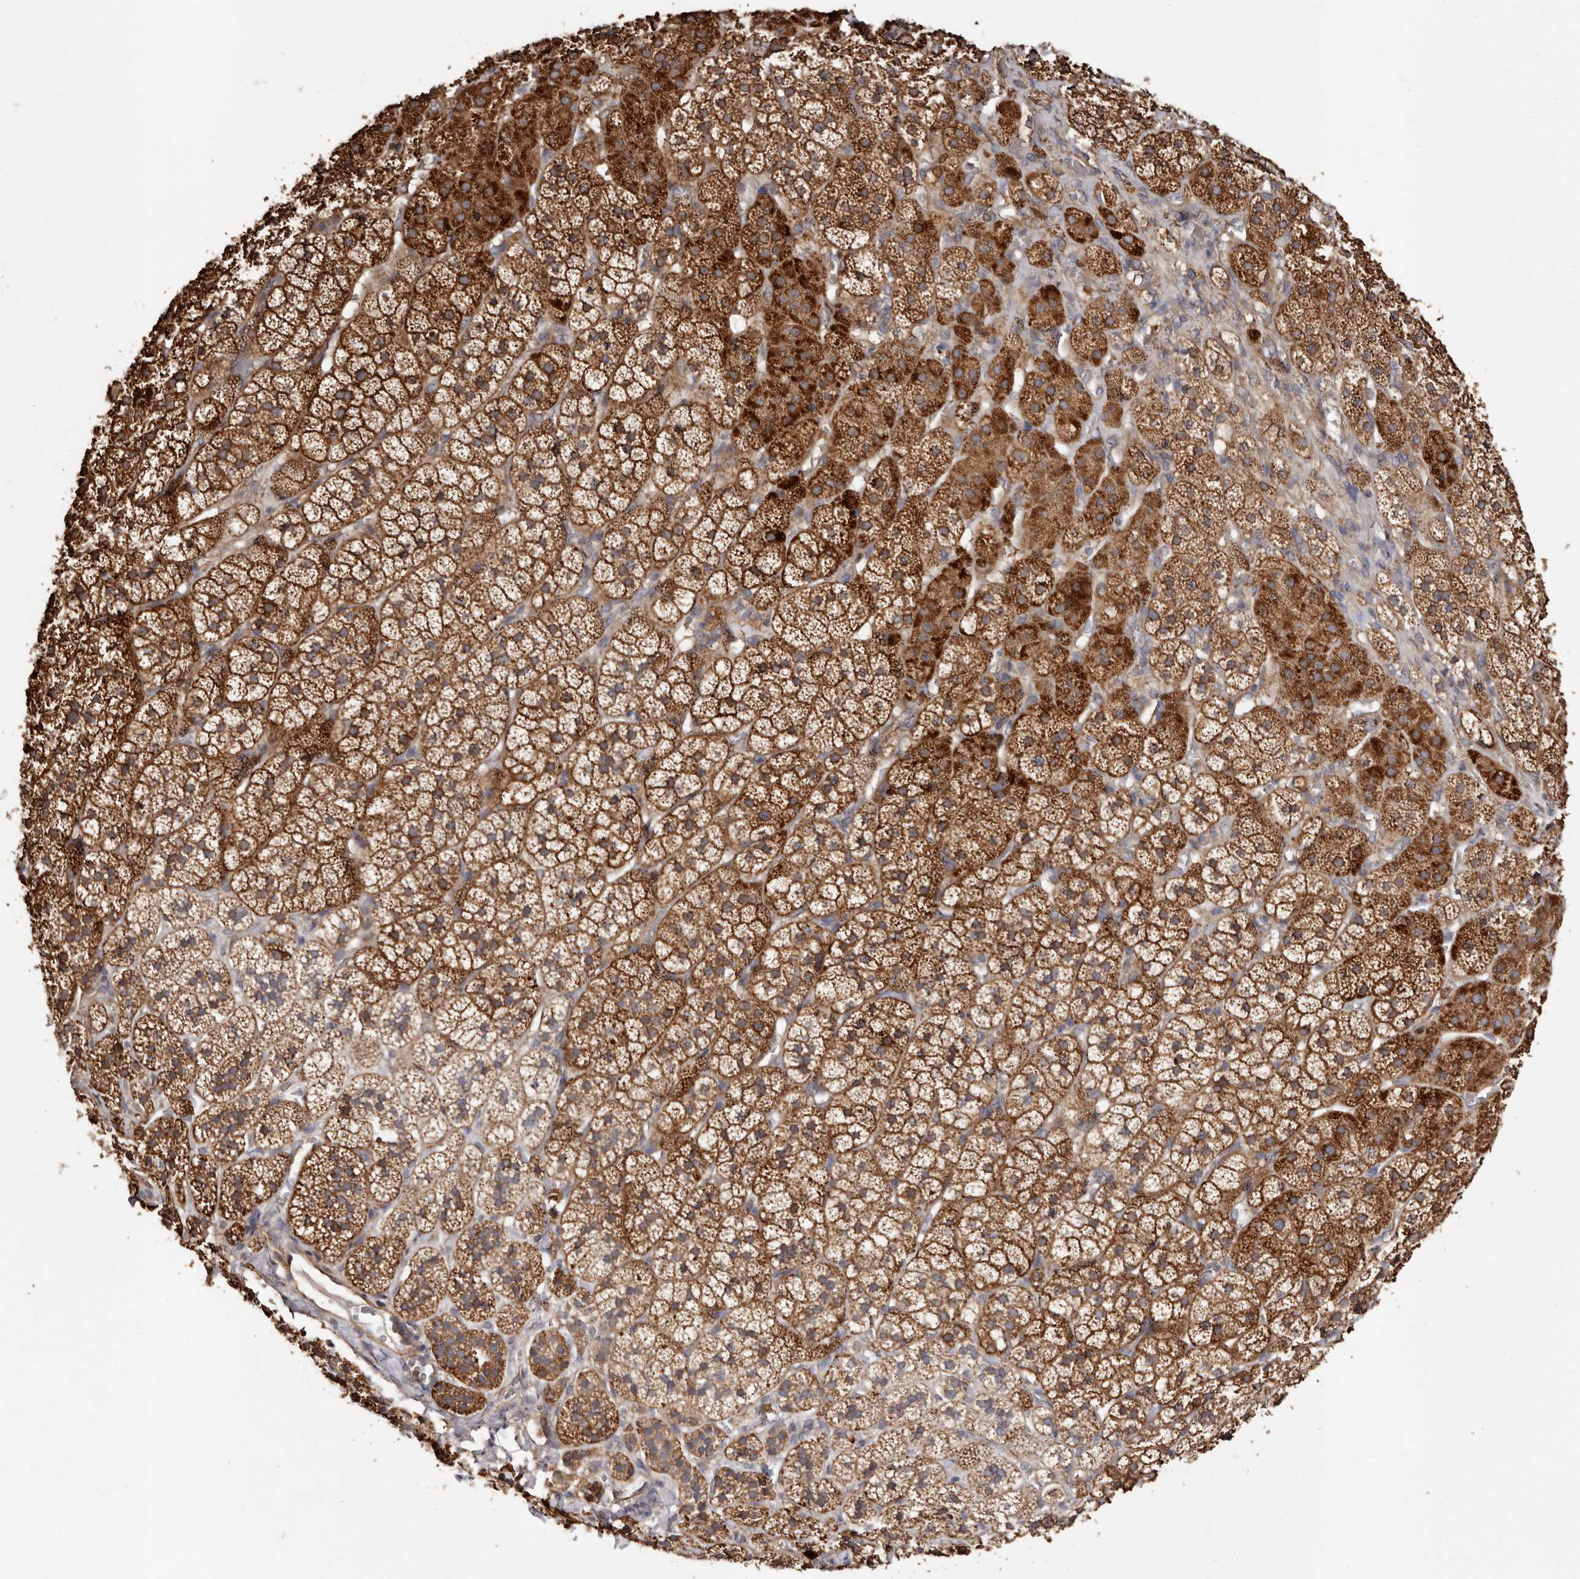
{"staining": {"intensity": "strong", "quantity": ">75%", "location": "cytoplasmic/membranous"}, "tissue": "adrenal gland", "cell_type": "Glandular cells", "image_type": "normal", "snomed": [{"axis": "morphology", "description": "Normal tissue, NOS"}, {"axis": "topography", "description": "Adrenal gland"}], "caption": "This histopathology image displays unremarkable adrenal gland stained with IHC to label a protein in brown. The cytoplasmic/membranous of glandular cells show strong positivity for the protein. Nuclei are counter-stained blue.", "gene": "MACC1", "patient": {"sex": "female", "age": 44}}